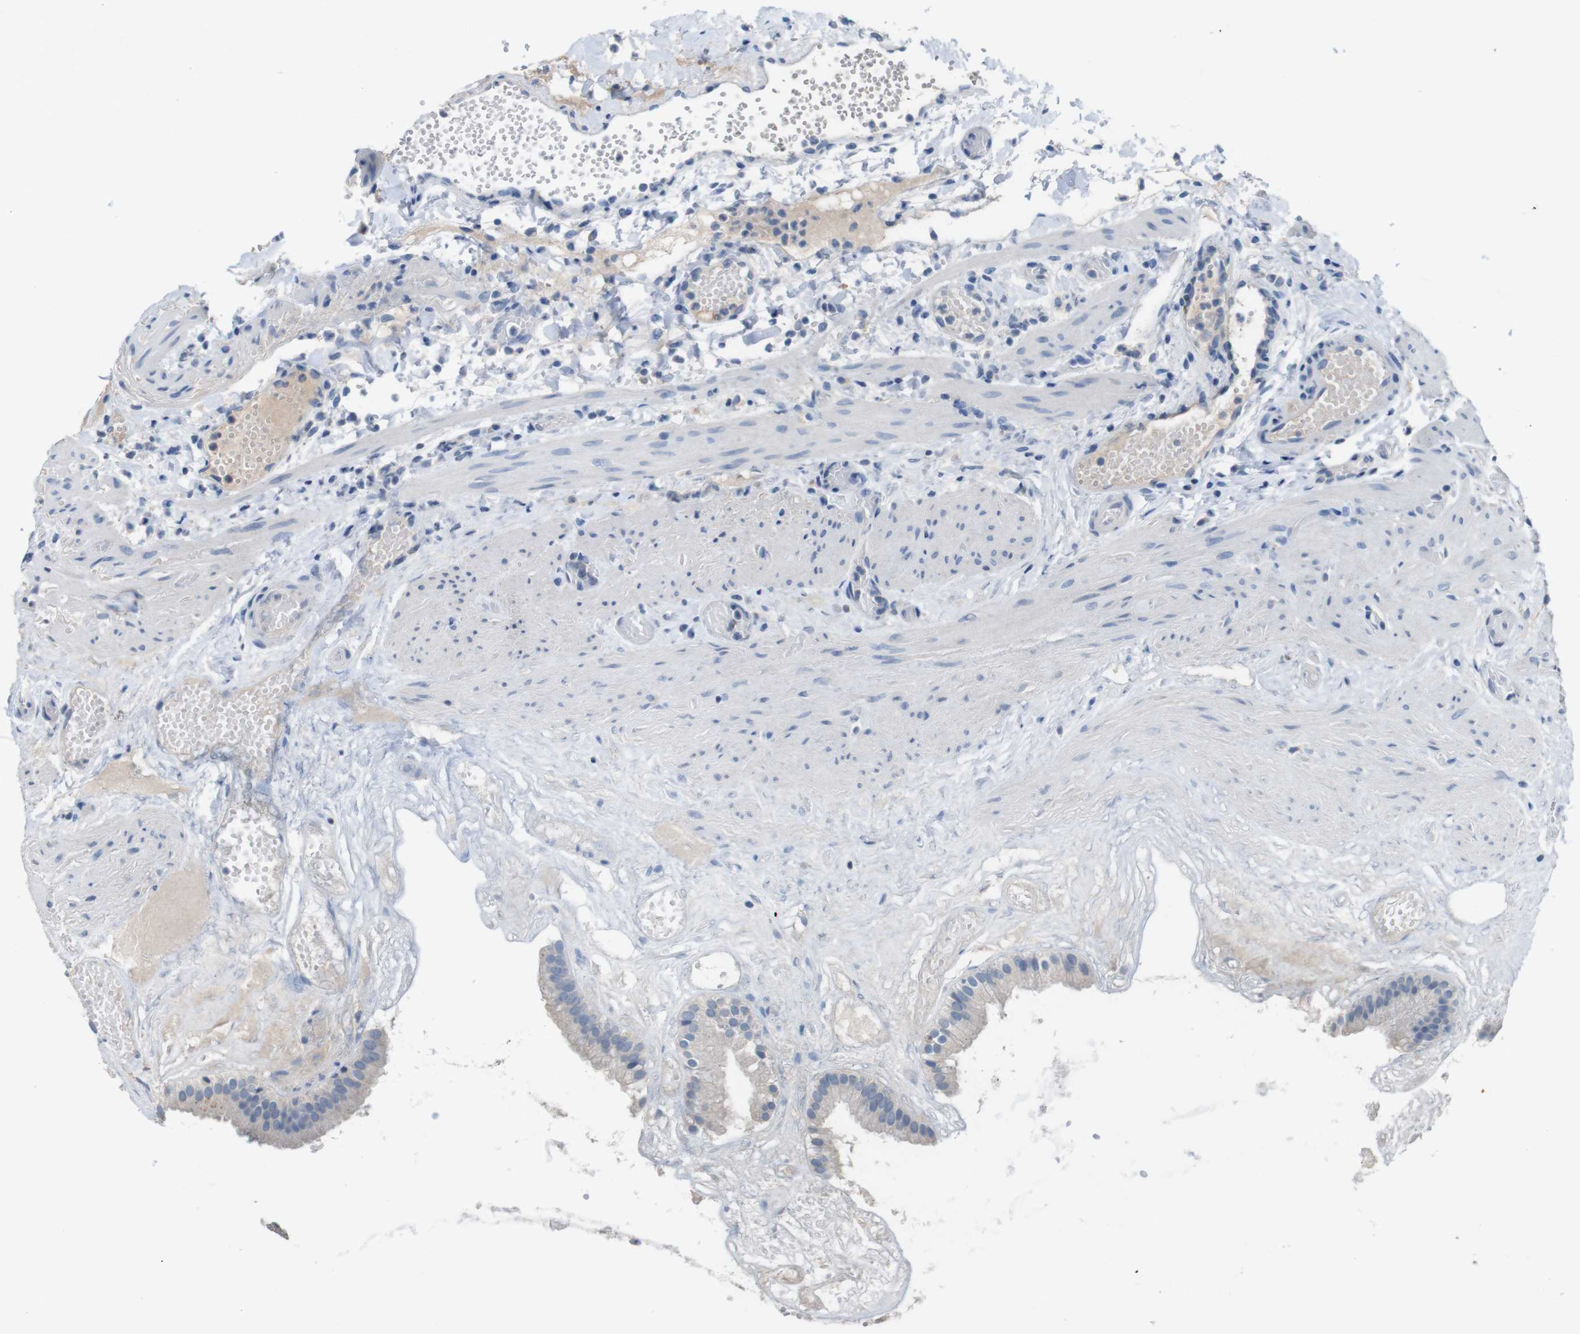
{"staining": {"intensity": "weak", "quantity": "25%-75%", "location": "cytoplasmic/membranous"}, "tissue": "gallbladder", "cell_type": "Glandular cells", "image_type": "normal", "snomed": [{"axis": "morphology", "description": "Normal tissue, NOS"}, {"axis": "topography", "description": "Gallbladder"}], "caption": "A low amount of weak cytoplasmic/membranous expression is identified in approximately 25%-75% of glandular cells in benign gallbladder. (Stains: DAB (3,3'-diaminobenzidine) in brown, nuclei in blue, Microscopy: brightfield microscopy at high magnification).", "gene": "SLC2A8", "patient": {"sex": "female", "age": 26}}